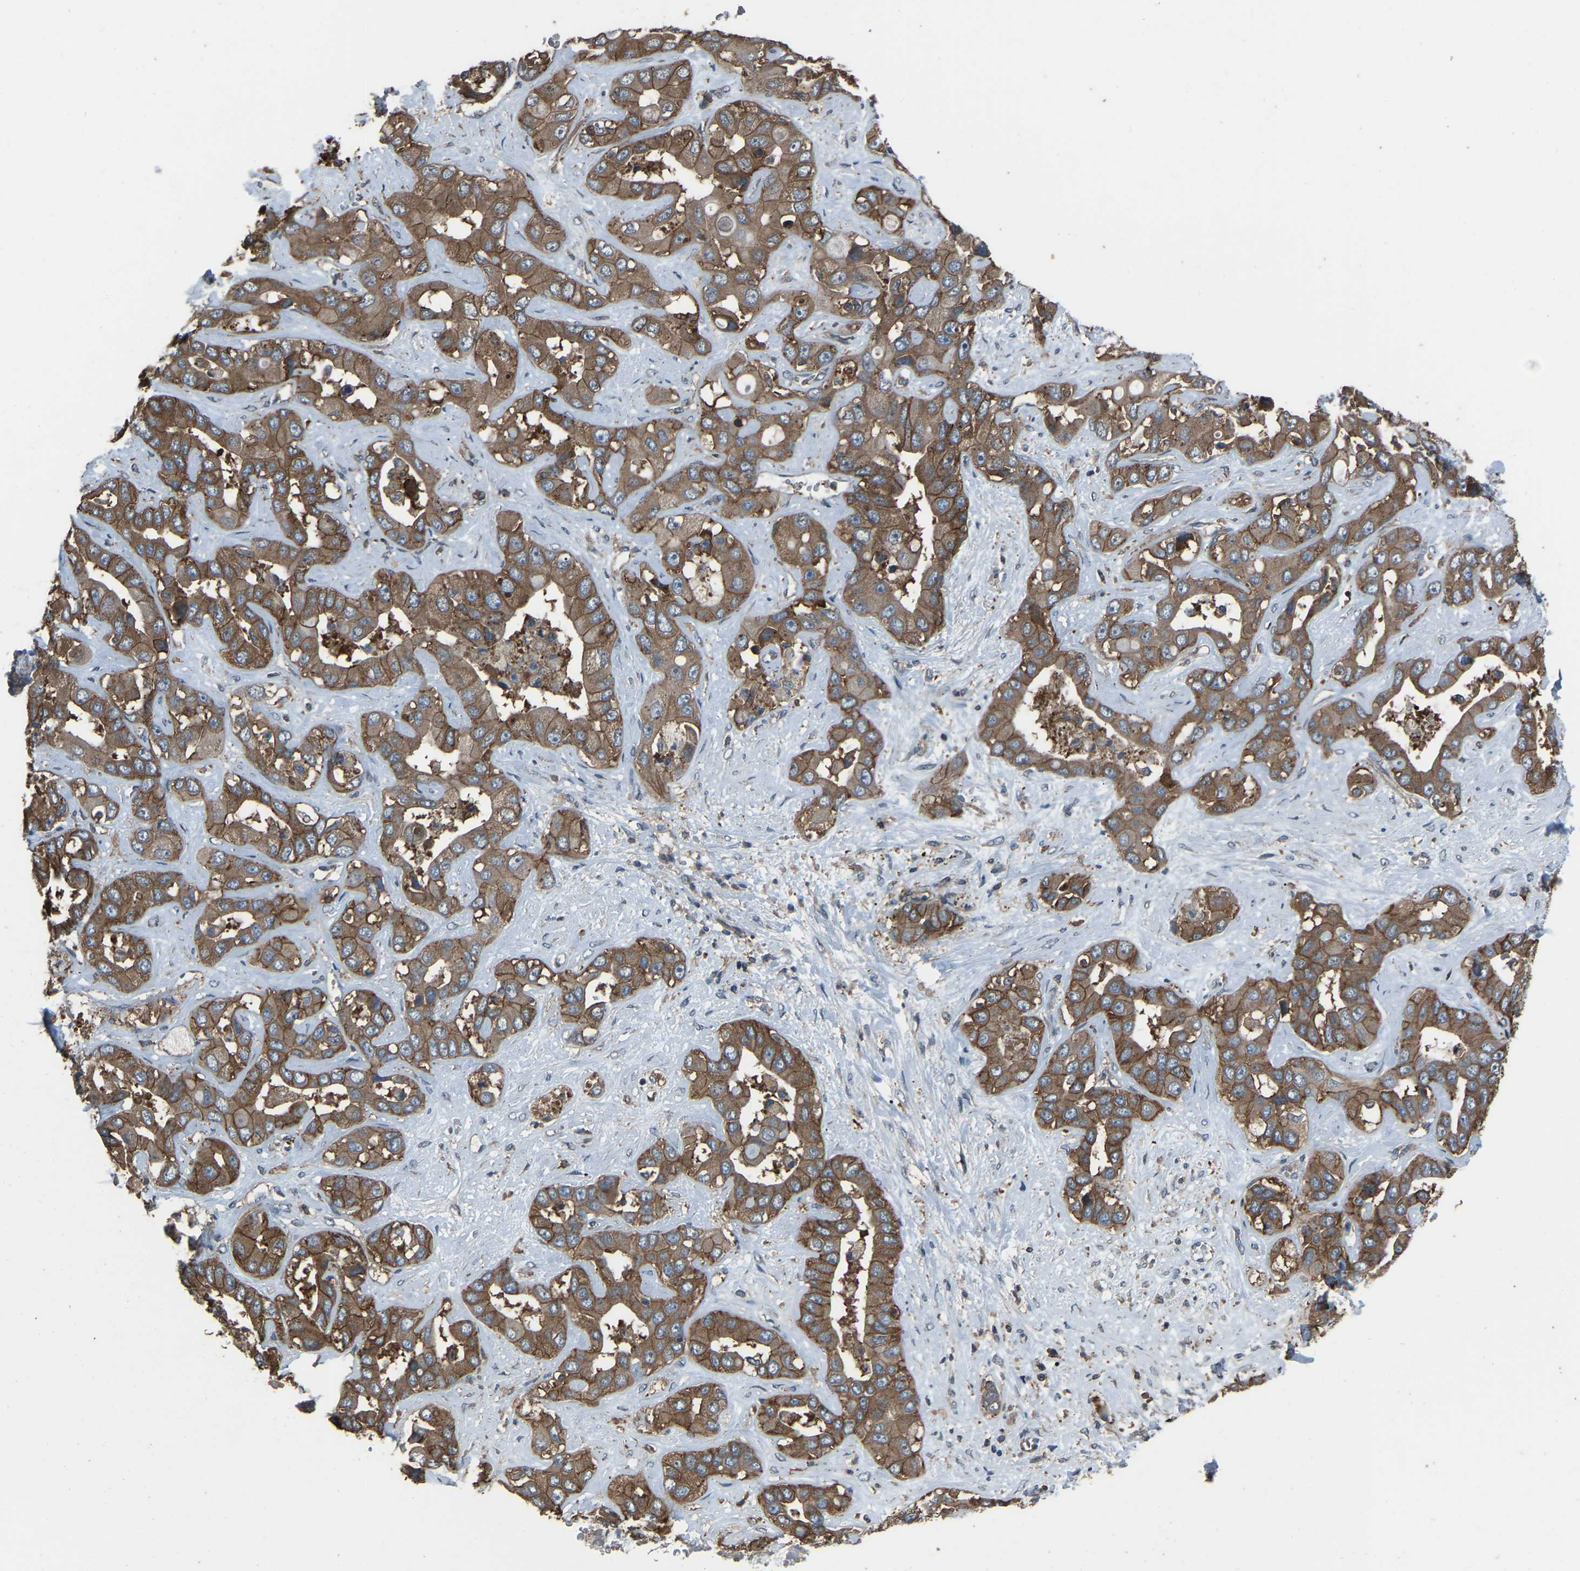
{"staining": {"intensity": "moderate", "quantity": ">75%", "location": "cytoplasmic/membranous"}, "tissue": "liver cancer", "cell_type": "Tumor cells", "image_type": "cancer", "snomed": [{"axis": "morphology", "description": "Cholangiocarcinoma"}, {"axis": "topography", "description": "Liver"}], "caption": "Immunohistochemistry image of neoplastic tissue: human liver cancer (cholangiocarcinoma) stained using immunohistochemistry (IHC) reveals medium levels of moderate protein expression localized specifically in the cytoplasmic/membranous of tumor cells, appearing as a cytoplasmic/membranous brown color.", "gene": "SLC4A2", "patient": {"sex": "female", "age": 52}}